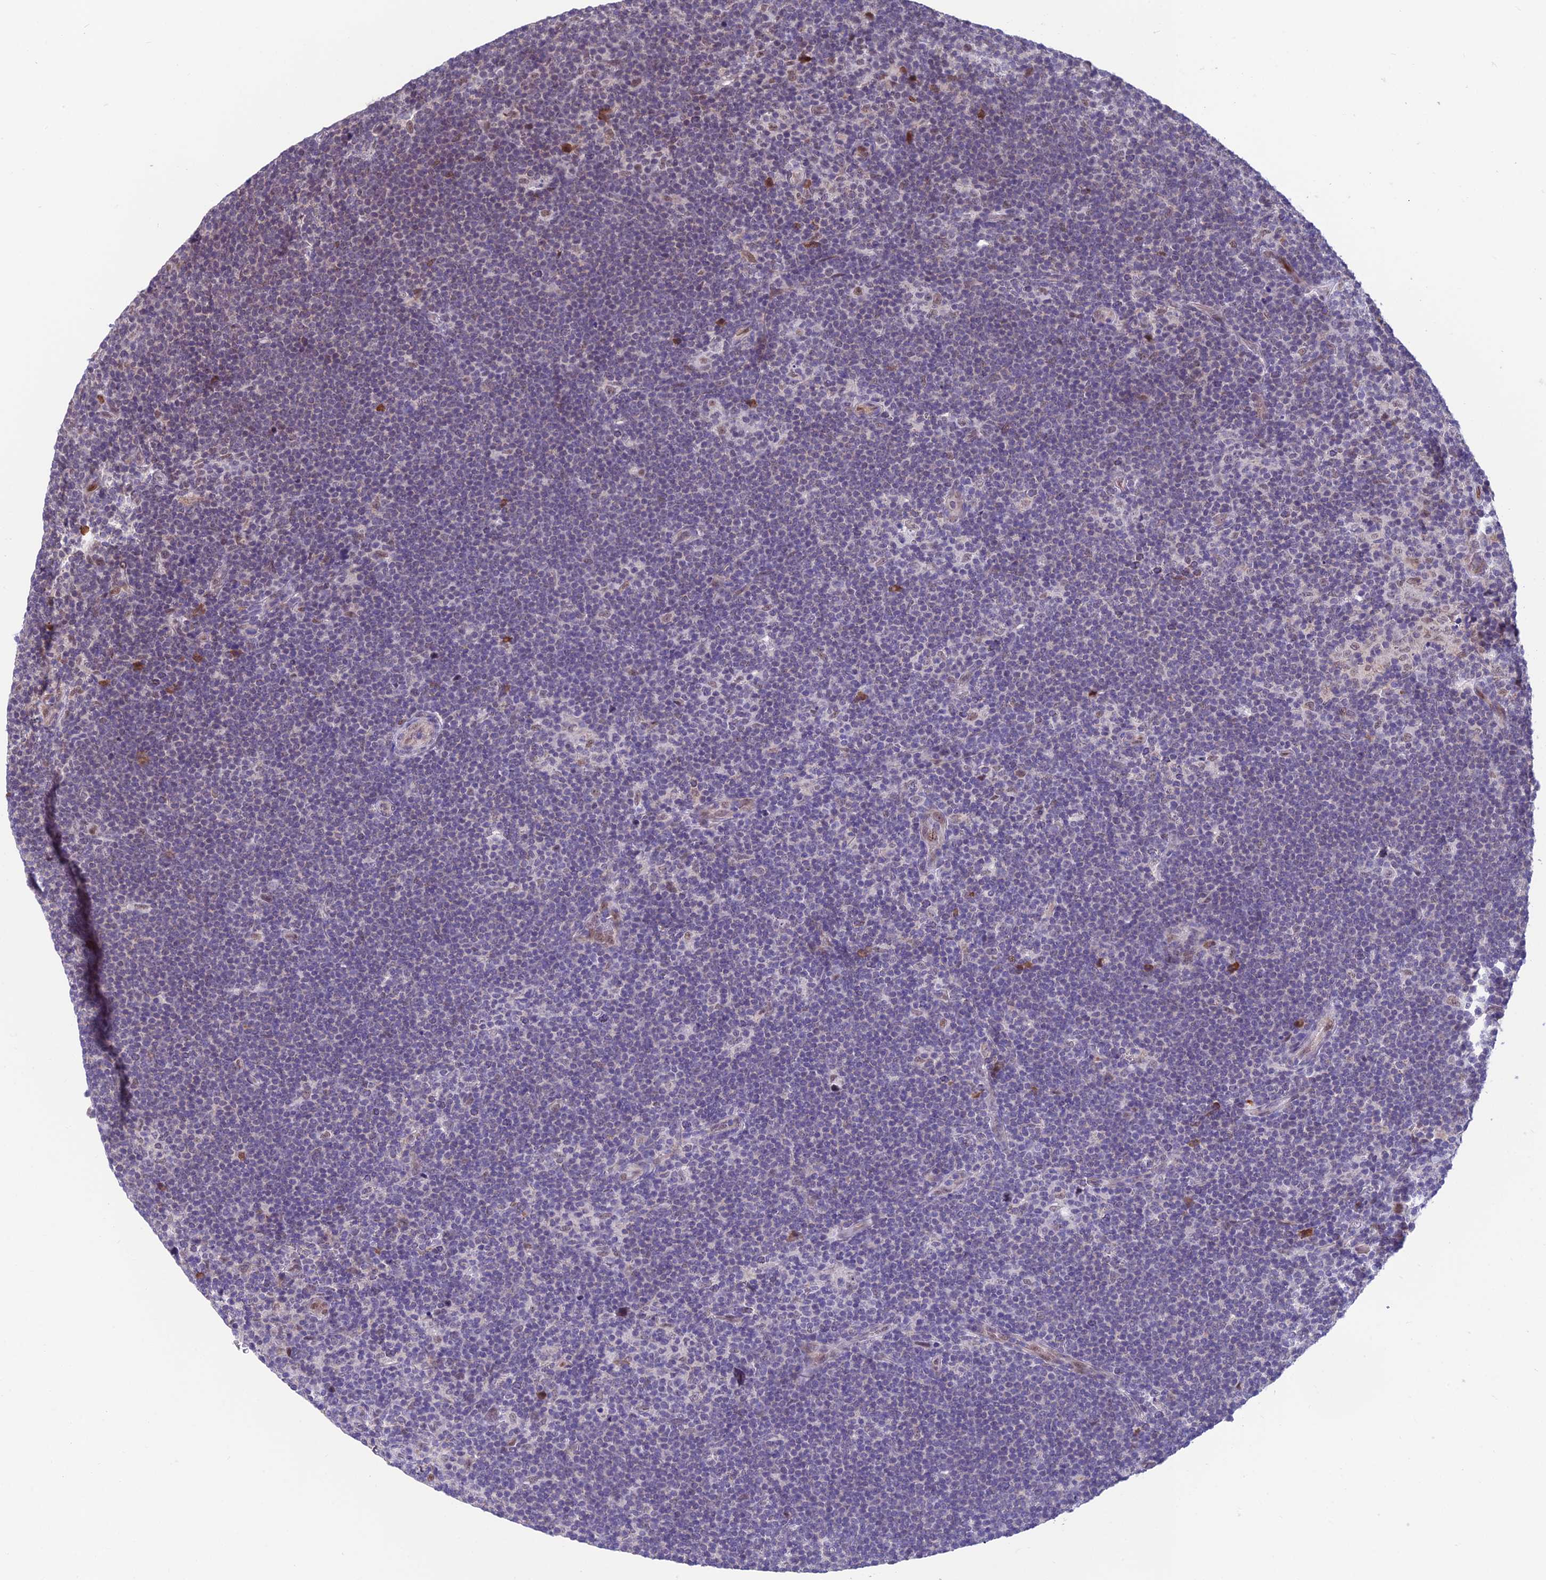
{"staining": {"intensity": "negative", "quantity": "none", "location": "none"}, "tissue": "lymphoma", "cell_type": "Tumor cells", "image_type": "cancer", "snomed": [{"axis": "morphology", "description": "Hodgkin's disease, NOS"}, {"axis": "topography", "description": "Lymph node"}], "caption": "Immunohistochemical staining of human Hodgkin's disease reveals no significant expression in tumor cells.", "gene": "KIAA1191", "patient": {"sex": "female", "age": 57}}